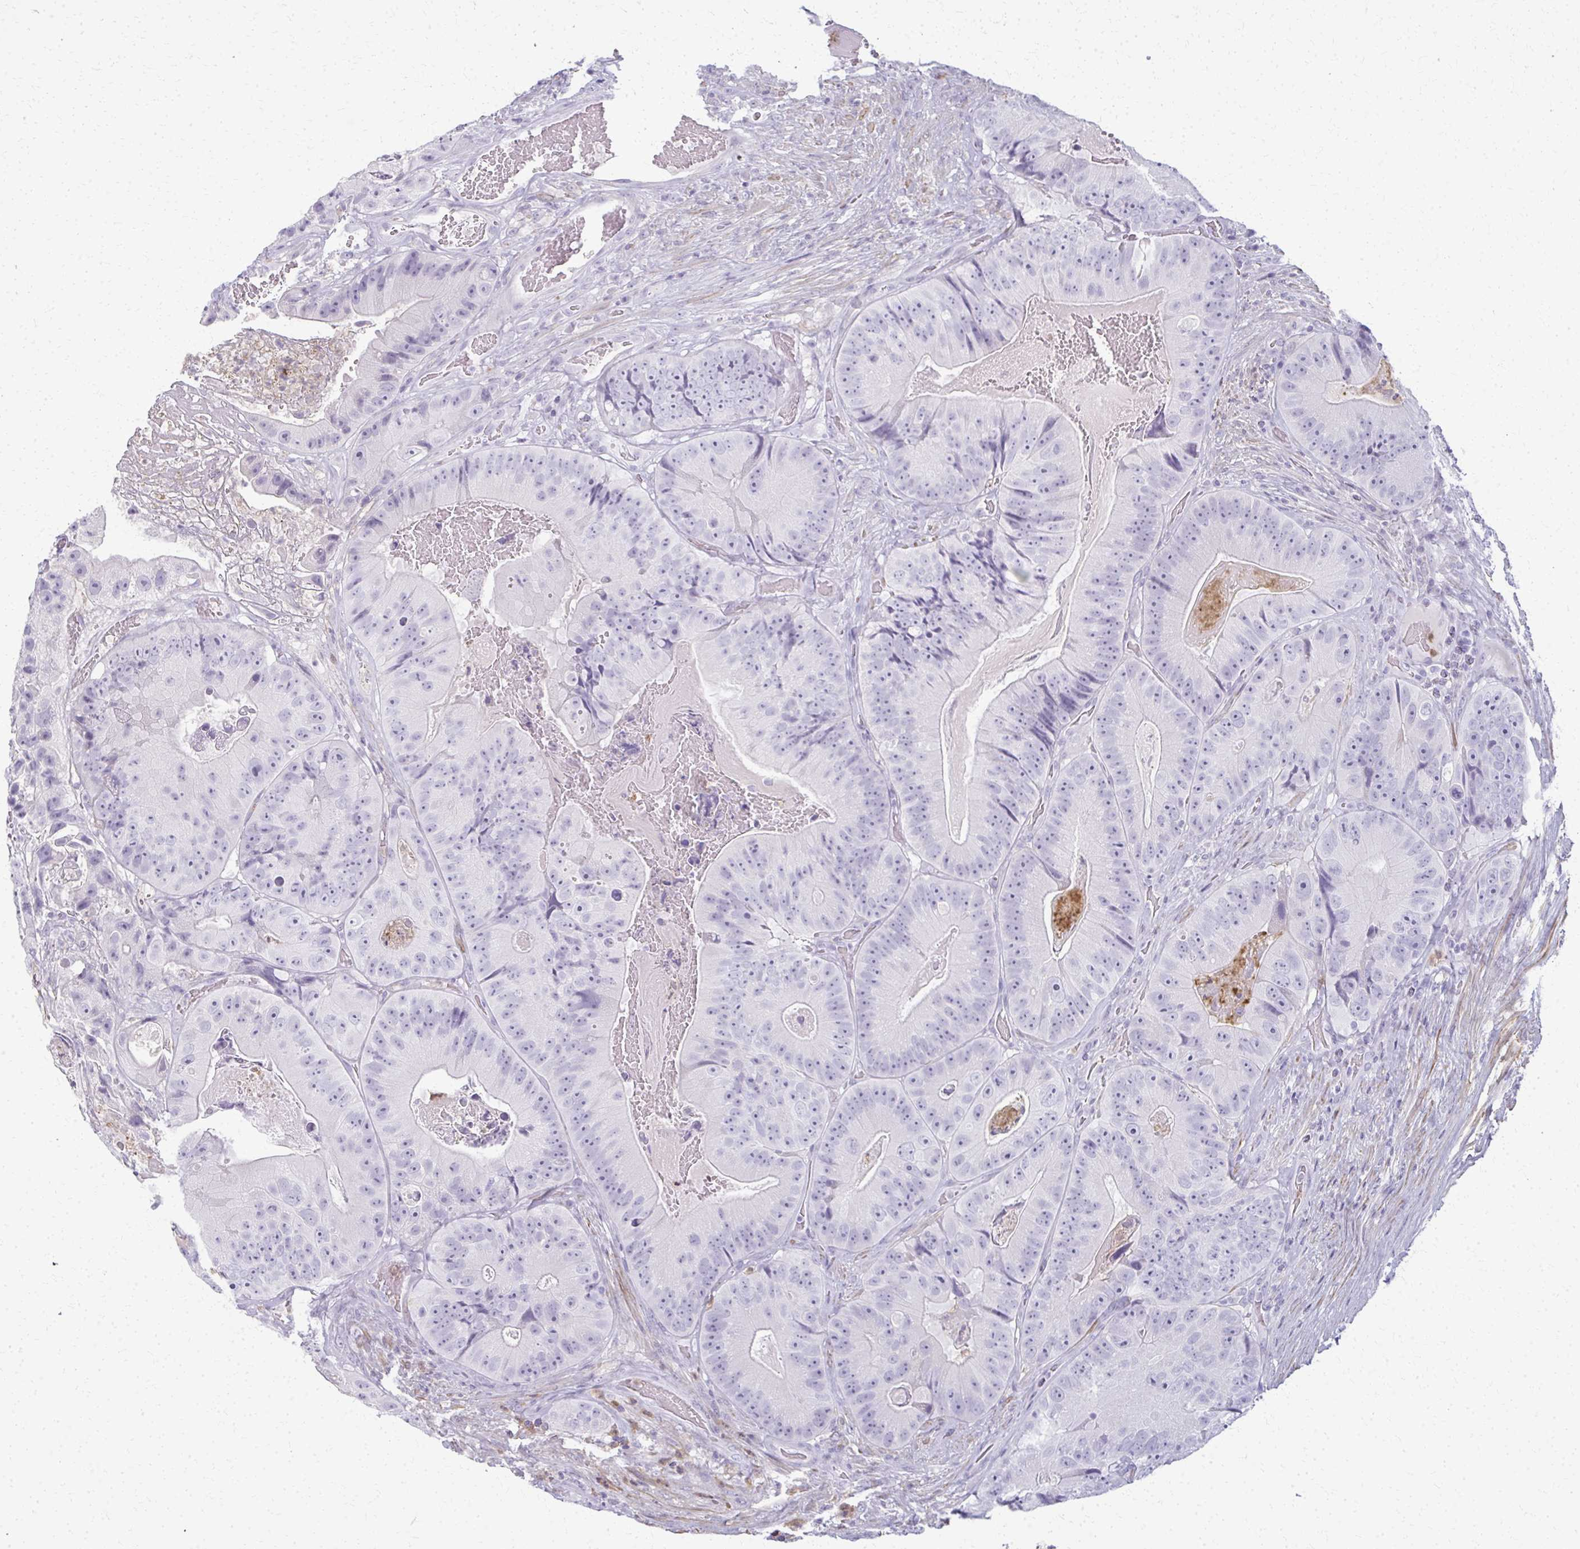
{"staining": {"intensity": "negative", "quantity": "none", "location": "none"}, "tissue": "colorectal cancer", "cell_type": "Tumor cells", "image_type": "cancer", "snomed": [{"axis": "morphology", "description": "Adenocarcinoma, NOS"}, {"axis": "topography", "description": "Colon"}], "caption": "The immunohistochemistry (IHC) image has no significant positivity in tumor cells of colorectal cancer (adenocarcinoma) tissue.", "gene": "CA3", "patient": {"sex": "female", "age": 86}}